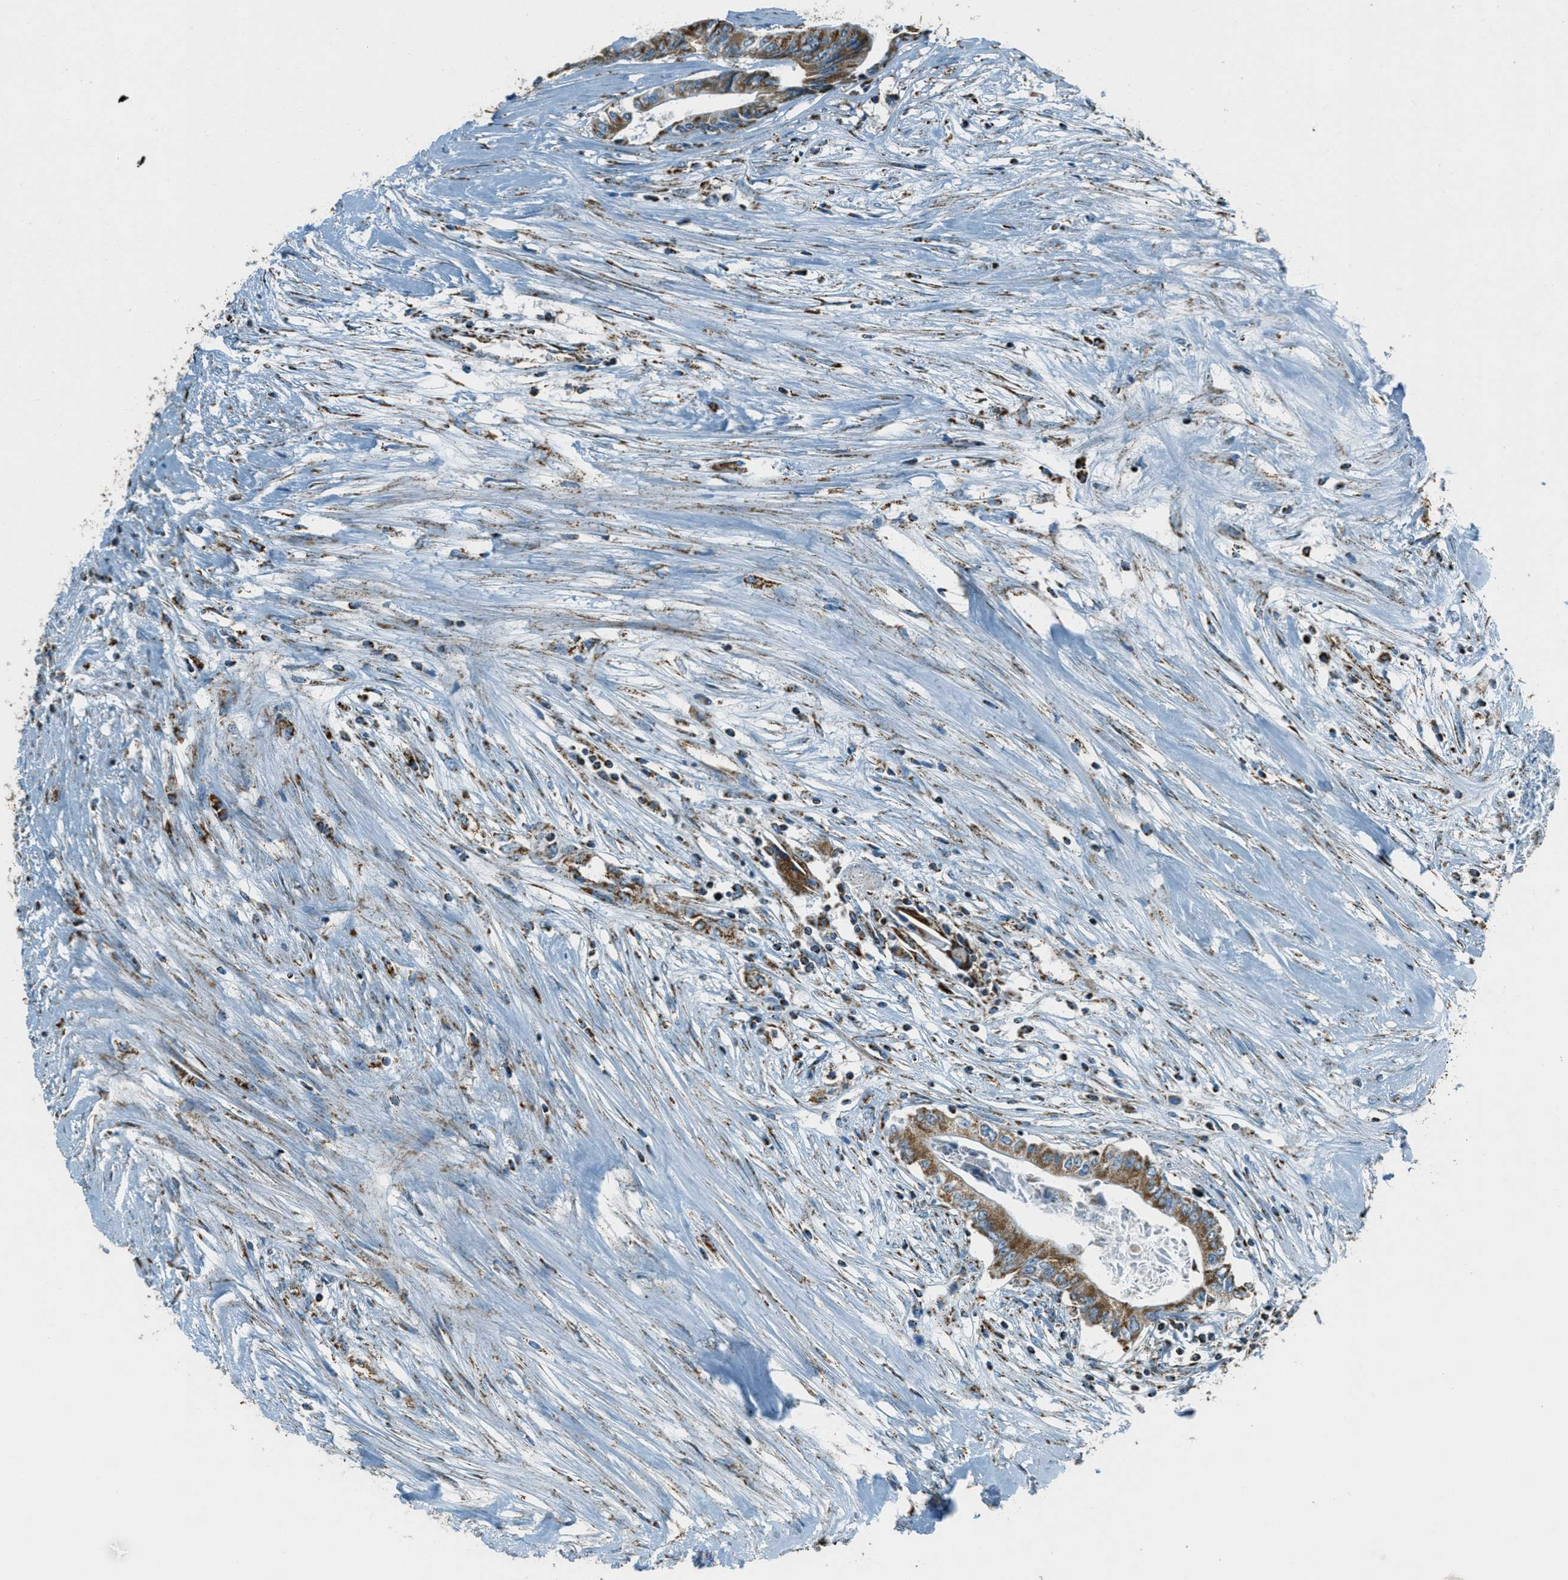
{"staining": {"intensity": "strong", "quantity": ">75%", "location": "cytoplasmic/membranous"}, "tissue": "colorectal cancer", "cell_type": "Tumor cells", "image_type": "cancer", "snomed": [{"axis": "morphology", "description": "Adenocarcinoma, NOS"}, {"axis": "topography", "description": "Rectum"}], "caption": "Immunohistochemical staining of colorectal cancer exhibits strong cytoplasmic/membranous protein expression in about >75% of tumor cells.", "gene": "CHST15", "patient": {"sex": "male", "age": 63}}